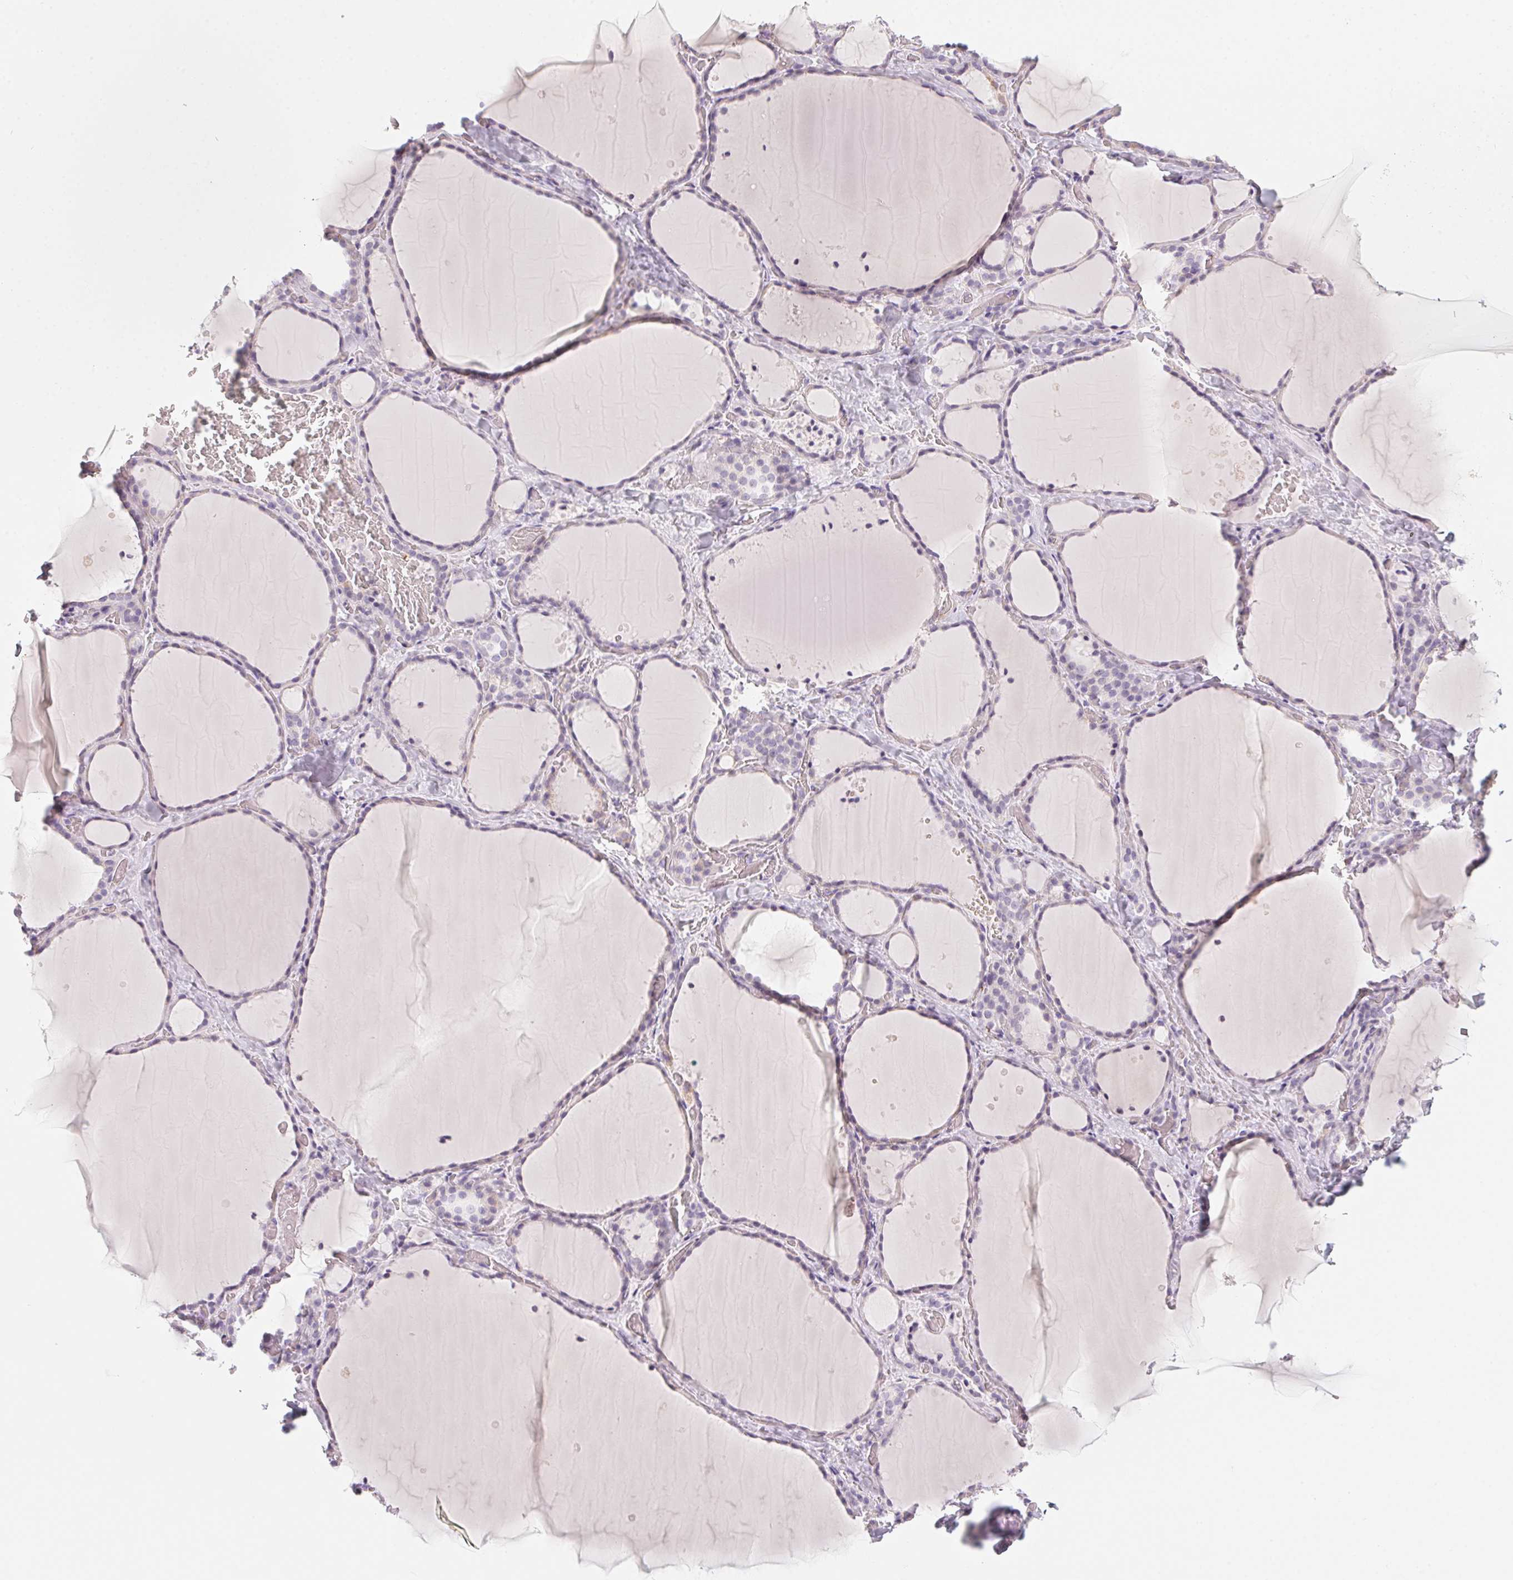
{"staining": {"intensity": "negative", "quantity": "none", "location": "none"}, "tissue": "thyroid gland", "cell_type": "Glandular cells", "image_type": "normal", "snomed": [{"axis": "morphology", "description": "Normal tissue, NOS"}, {"axis": "topography", "description": "Thyroid gland"}], "caption": "Glandular cells are negative for brown protein staining in normal thyroid gland. The staining was performed using DAB (3,3'-diaminobenzidine) to visualize the protein expression in brown, while the nuclei were stained in blue with hematoxylin (Magnification: 20x).", "gene": "PRPH", "patient": {"sex": "female", "age": 36}}